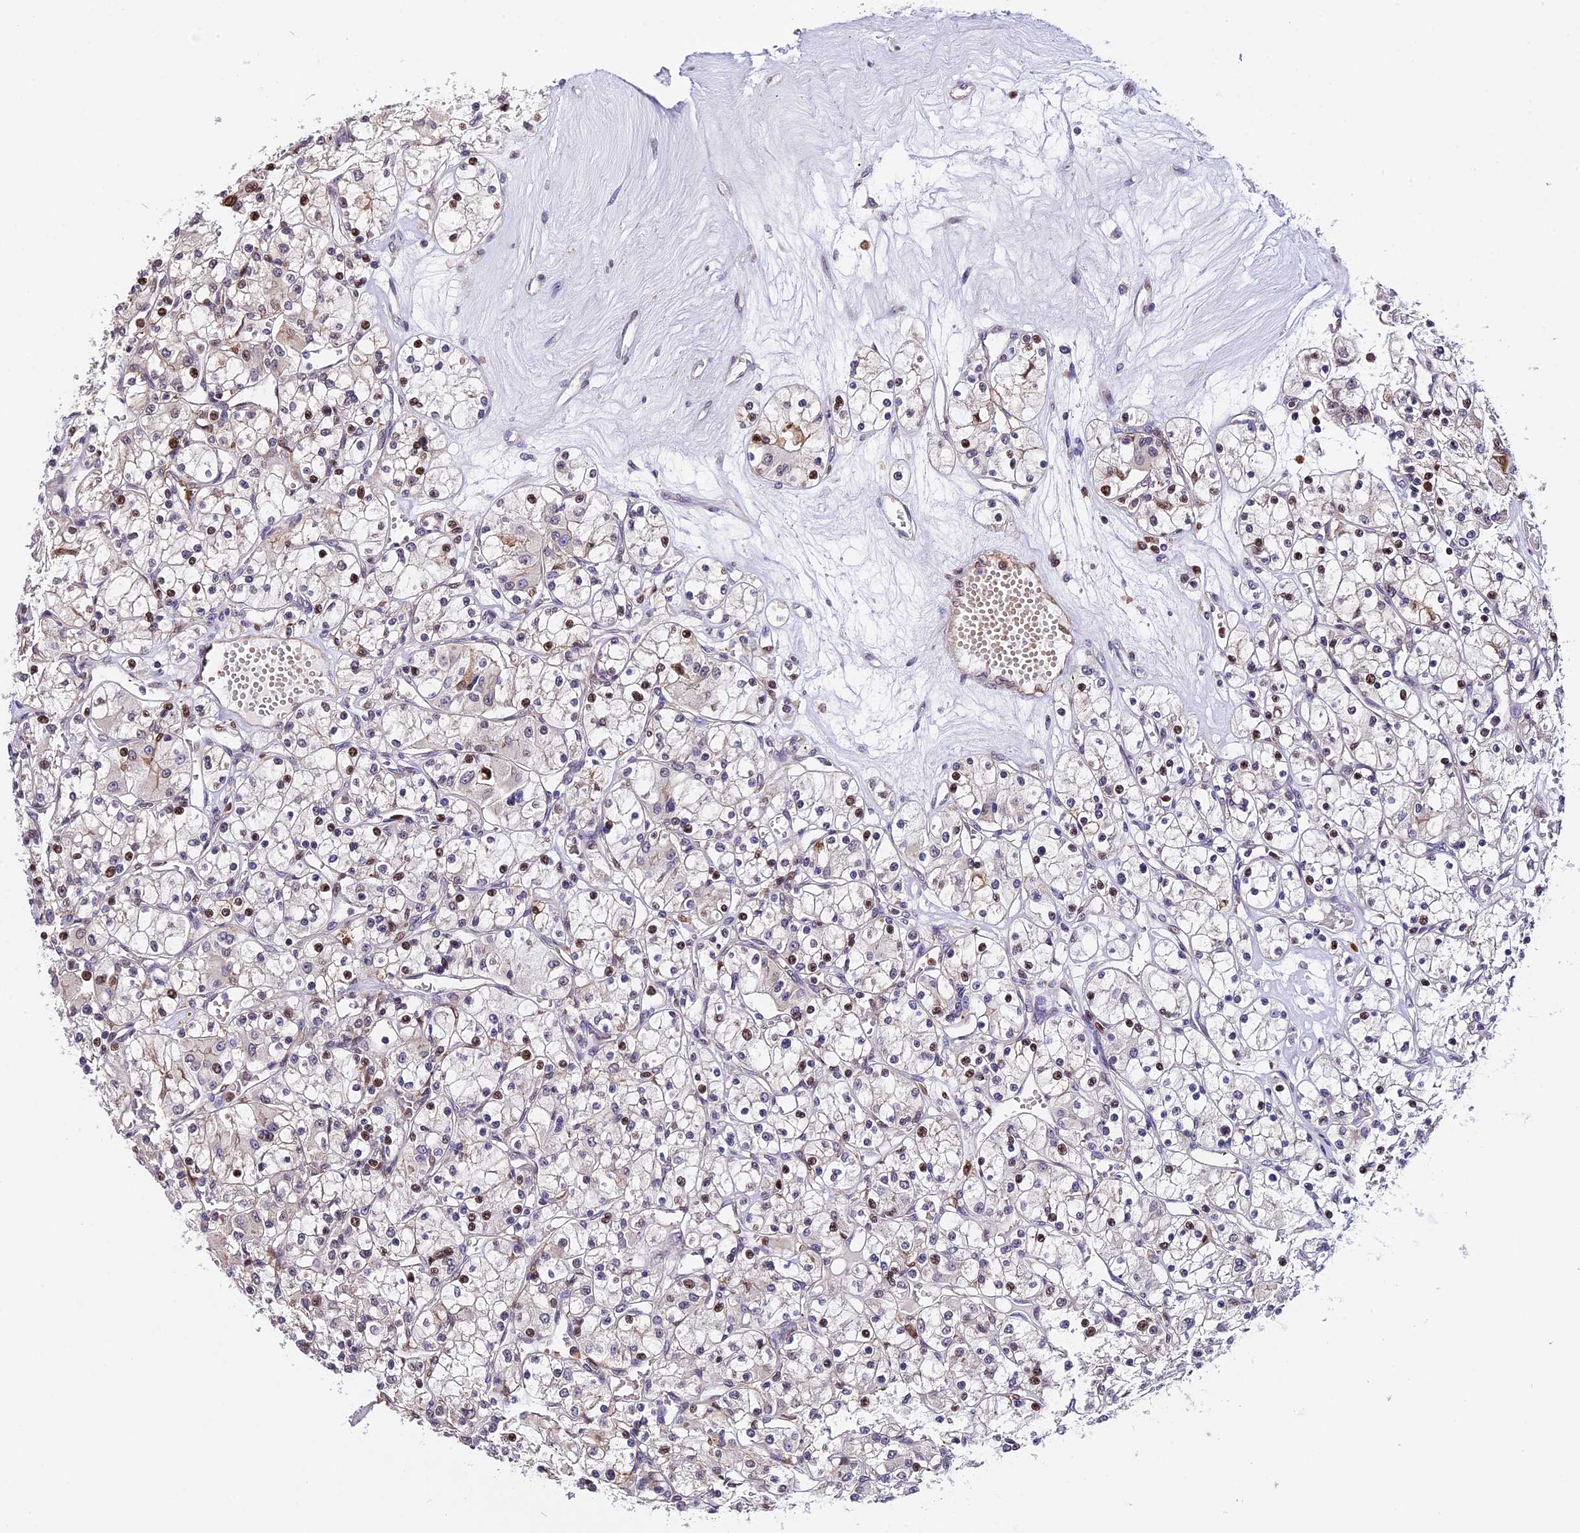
{"staining": {"intensity": "moderate", "quantity": "<25%", "location": "nuclear"}, "tissue": "renal cancer", "cell_type": "Tumor cells", "image_type": "cancer", "snomed": [{"axis": "morphology", "description": "Adenocarcinoma, NOS"}, {"axis": "topography", "description": "Kidney"}], "caption": "A low amount of moderate nuclear positivity is present in approximately <25% of tumor cells in renal cancer tissue.", "gene": "HERPUD1", "patient": {"sex": "female", "age": 59}}